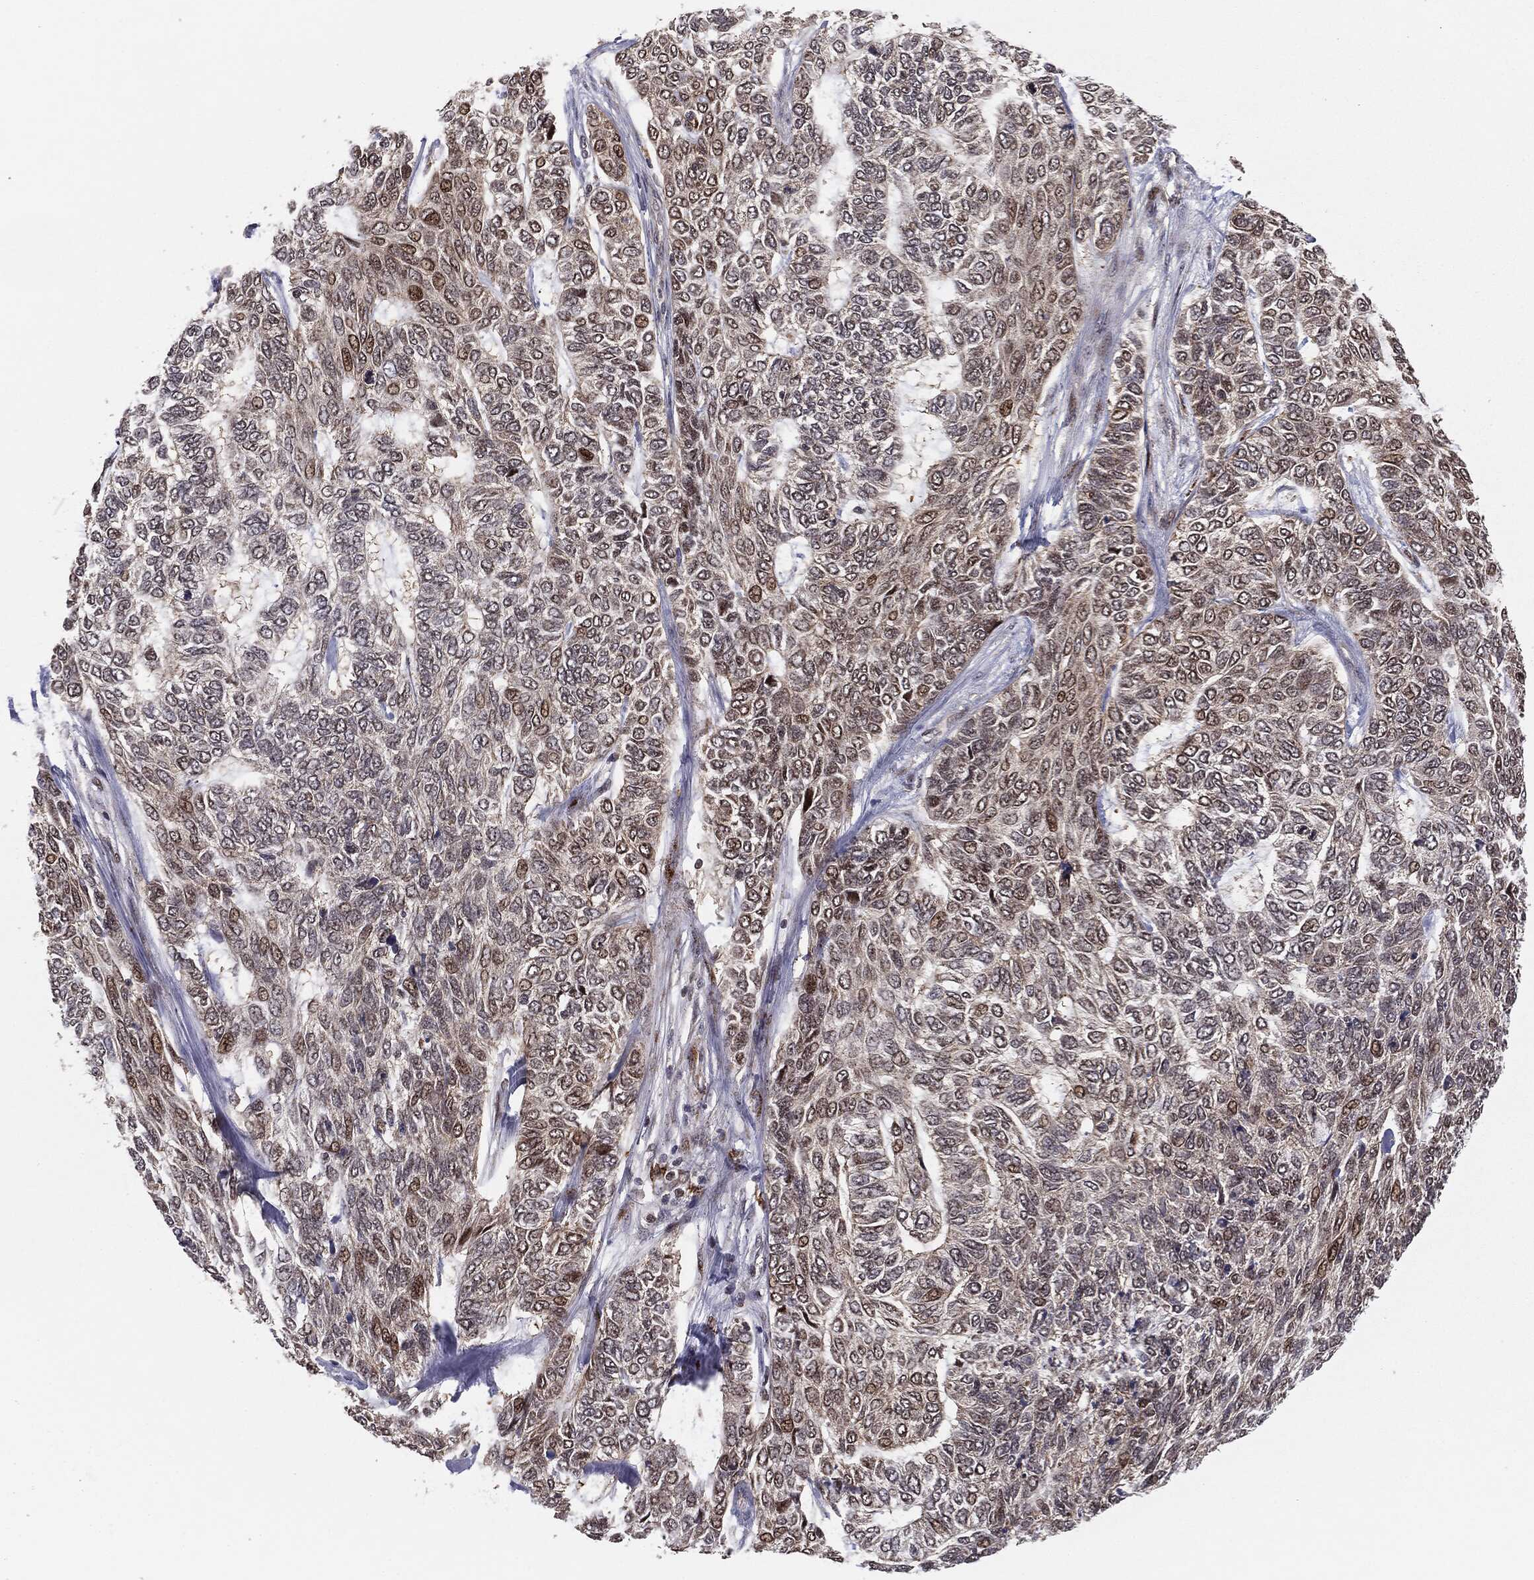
{"staining": {"intensity": "moderate", "quantity": "<25%", "location": "nuclear"}, "tissue": "skin cancer", "cell_type": "Tumor cells", "image_type": "cancer", "snomed": [{"axis": "morphology", "description": "Basal cell carcinoma"}, {"axis": "topography", "description": "Skin"}], "caption": "IHC (DAB) staining of skin cancer (basal cell carcinoma) demonstrates moderate nuclear protein positivity in about <25% of tumor cells.", "gene": "PTEN", "patient": {"sex": "female", "age": 65}}